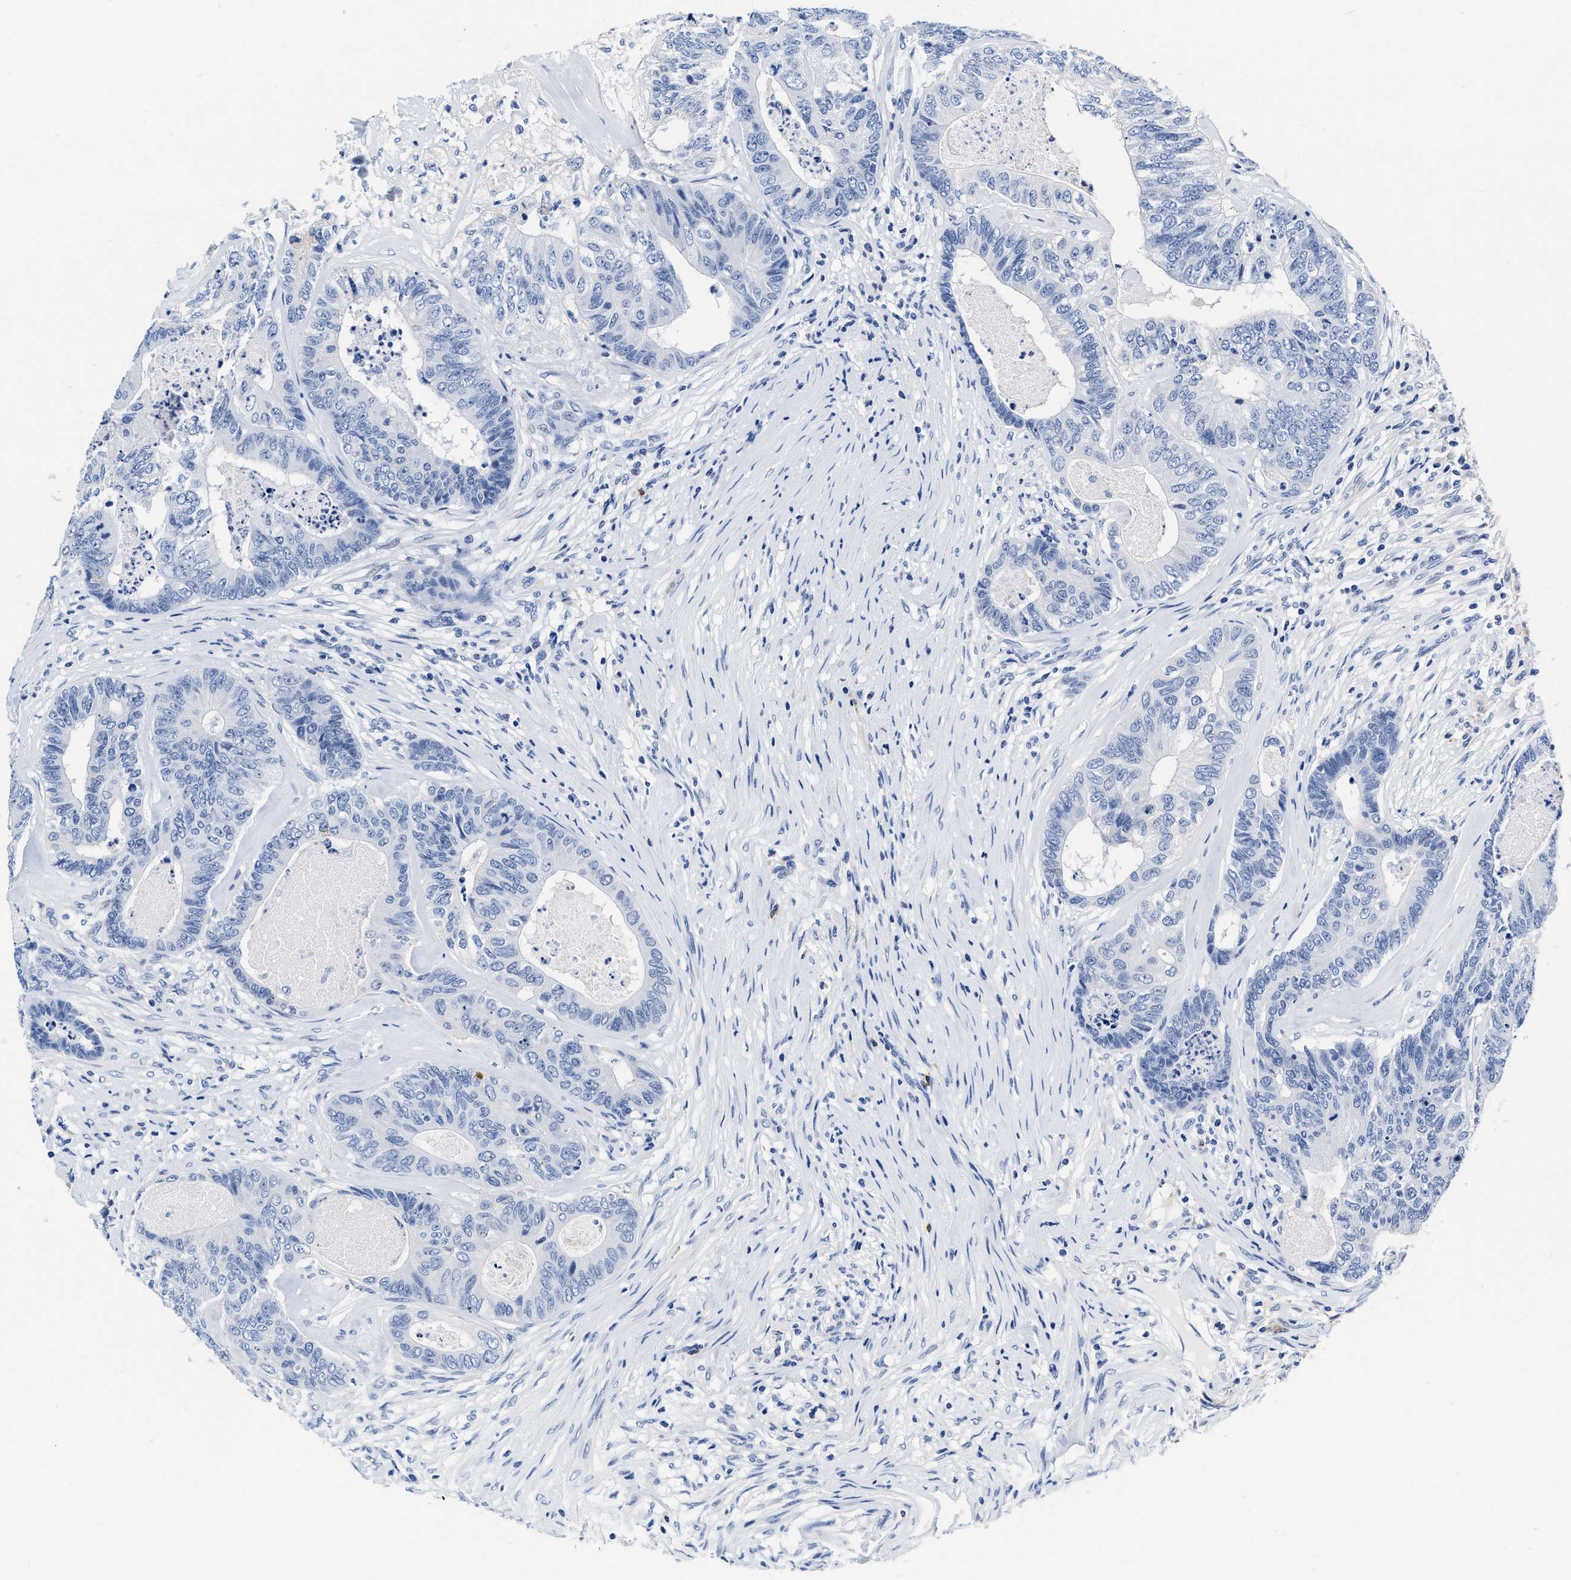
{"staining": {"intensity": "negative", "quantity": "none", "location": "none"}, "tissue": "colorectal cancer", "cell_type": "Tumor cells", "image_type": "cancer", "snomed": [{"axis": "morphology", "description": "Adenocarcinoma, NOS"}, {"axis": "topography", "description": "Colon"}], "caption": "The micrograph shows no significant positivity in tumor cells of colorectal cancer.", "gene": "CER1", "patient": {"sex": "female", "age": 67}}